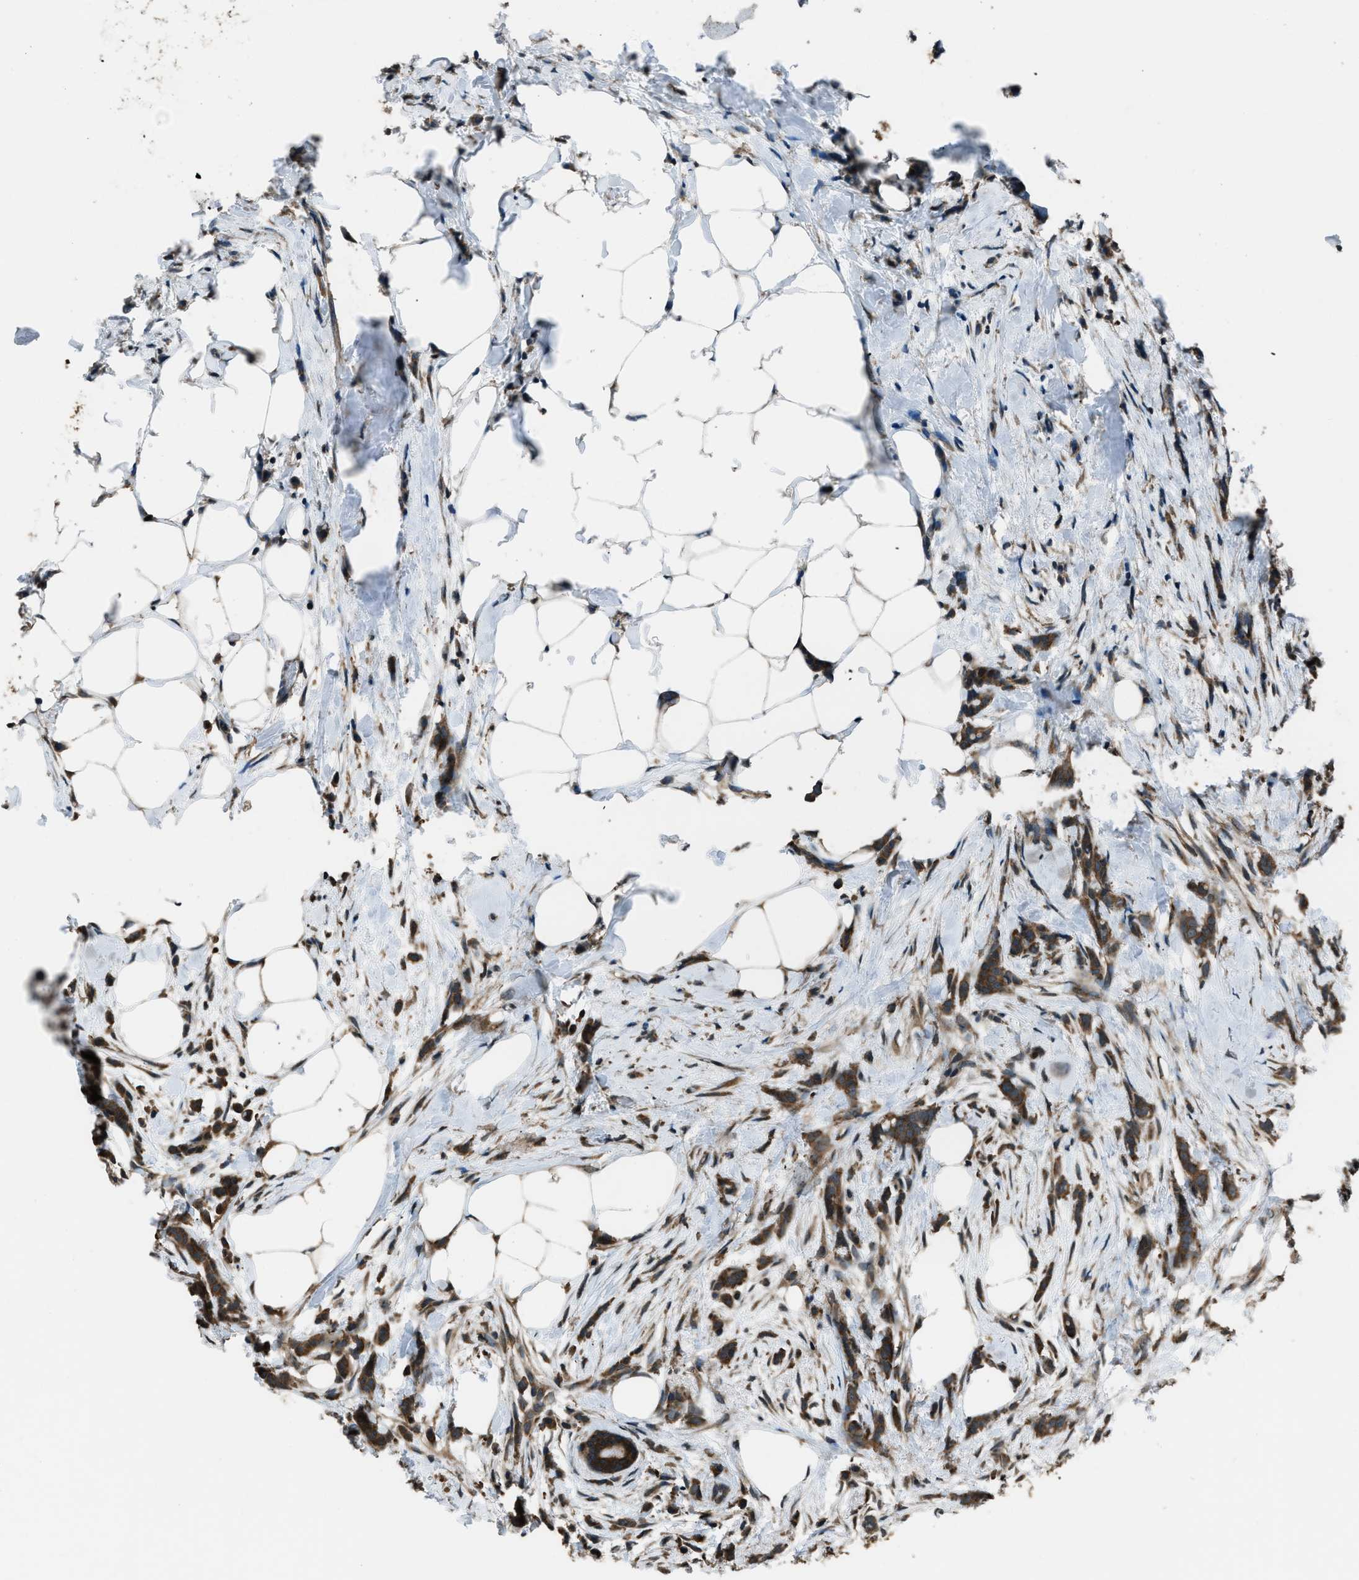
{"staining": {"intensity": "moderate", "quantity": ">75%", "location": "cytoplasmic/membranous"}, "tissue": "breast cancer", "cell_type": "Tumor cells", "image_type": "cancer", "snomed": [{"axis": "morphology", "description": "Lobular carcinoma, in situ"}, {"axis": "morphology", "description": "Lobular carcinoma"}, {"axis": "topography", "description": "Breast"}], "caption": "High-magnification brightfield microscopy of breast lobular carcinoma in situ stained with DAB (brown) and counterstained with hematoxylin (blue). tumor cells exhibit moderate cytoplasmic/membranous expression is seen in approximately>75% of cells. Immunohistochemistry stains the protein of interest in brown and the nuclei are stained blue.", "gene": "TRIM4", "patient": {"sex": "female", "age": 41}}